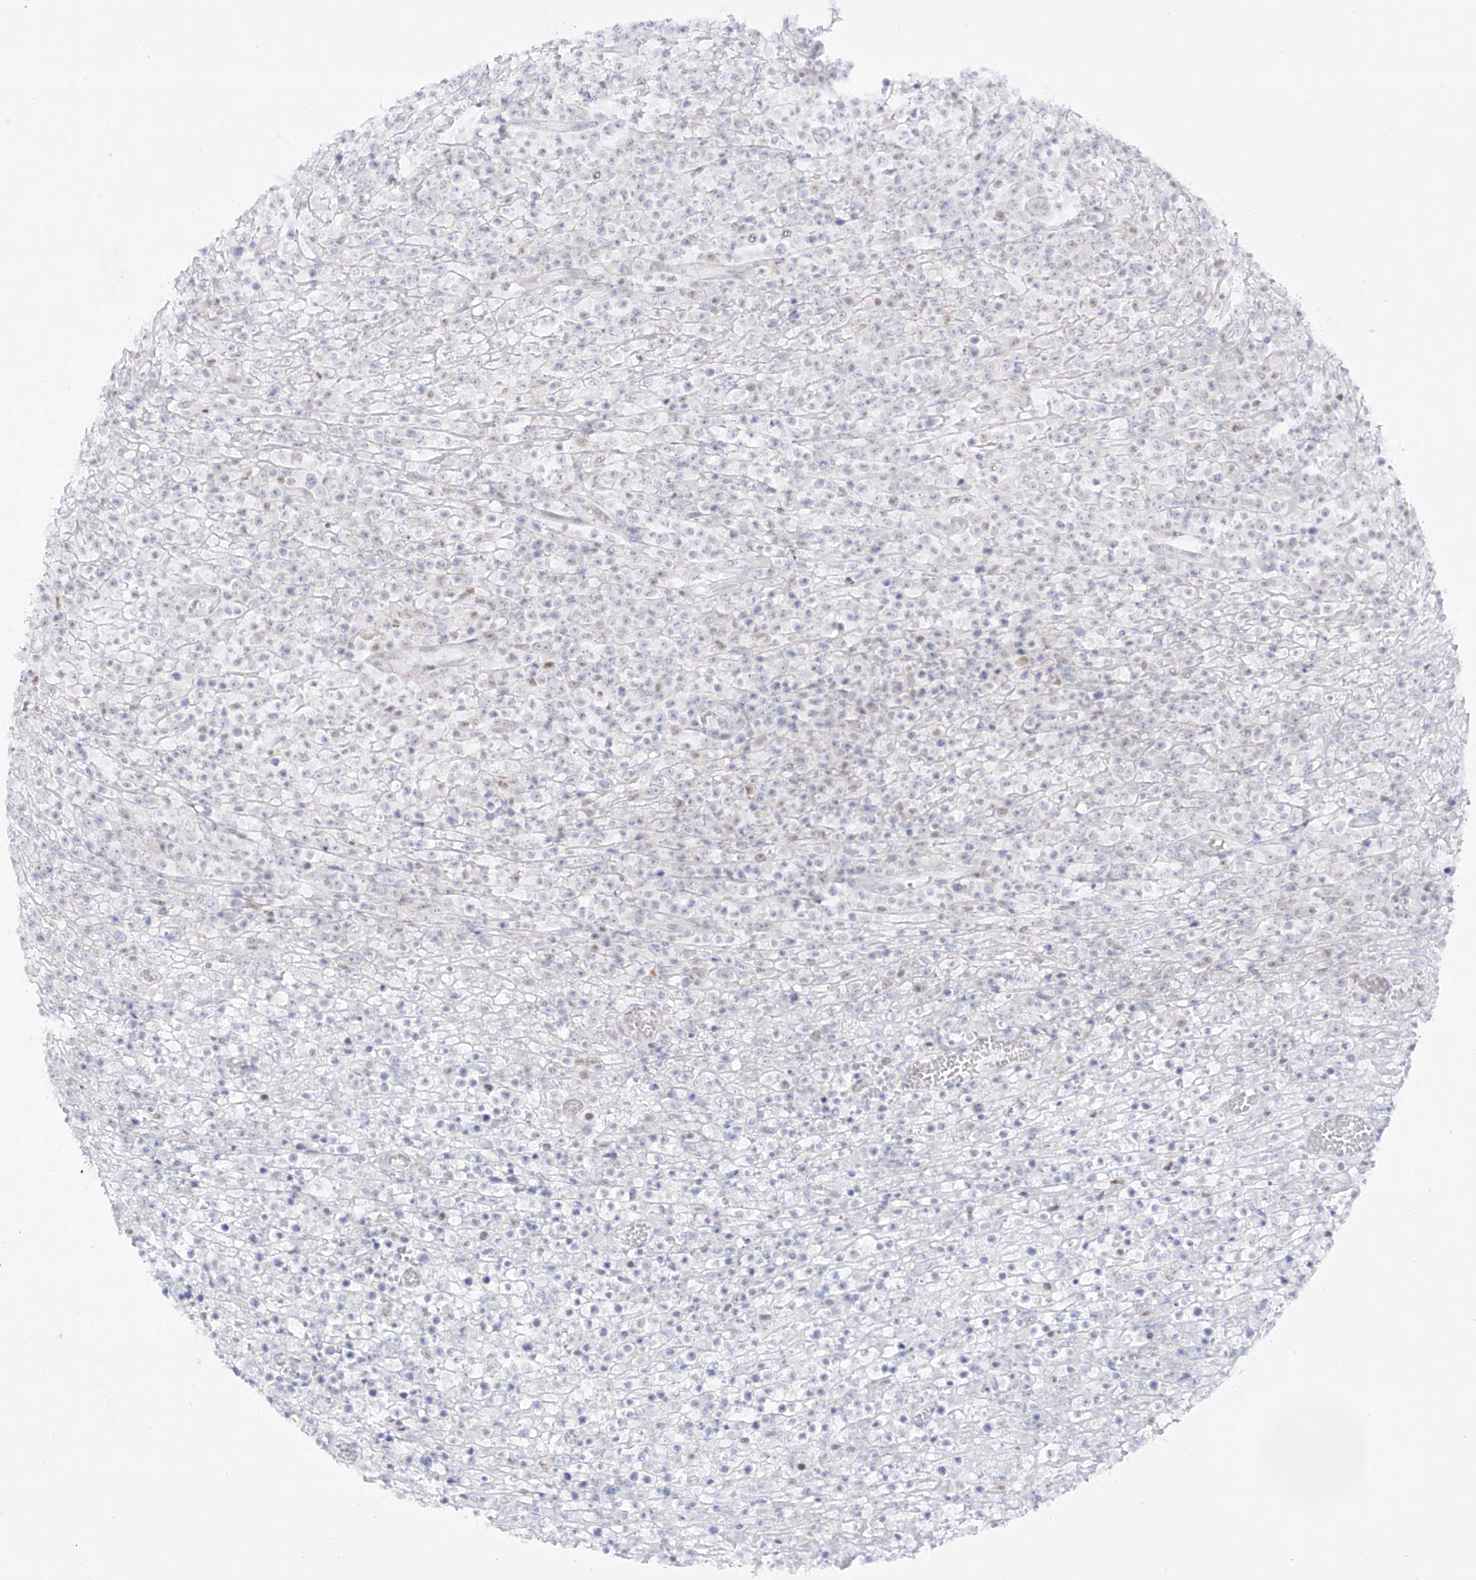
{"staining": {"intensity": "negative", "quantity": "none", "location": "none"}, "tissue": "lymphoma", "cell_type": "Tumor cells", "image_type": "cancer", "snomed": [{"axis": "morphology", "description": "Malignant lymphoma, non-Hodgkin's type, High grade"}, {"axis": "topography", "description": "Colon"}], "caption": "IHC of malignant lymphoma, non-Hodgkin's type (high-grade) demonstrates no expression in tumor cells.", "gene": "DMKN", "patient": {"sex": "female", "age": 53}}